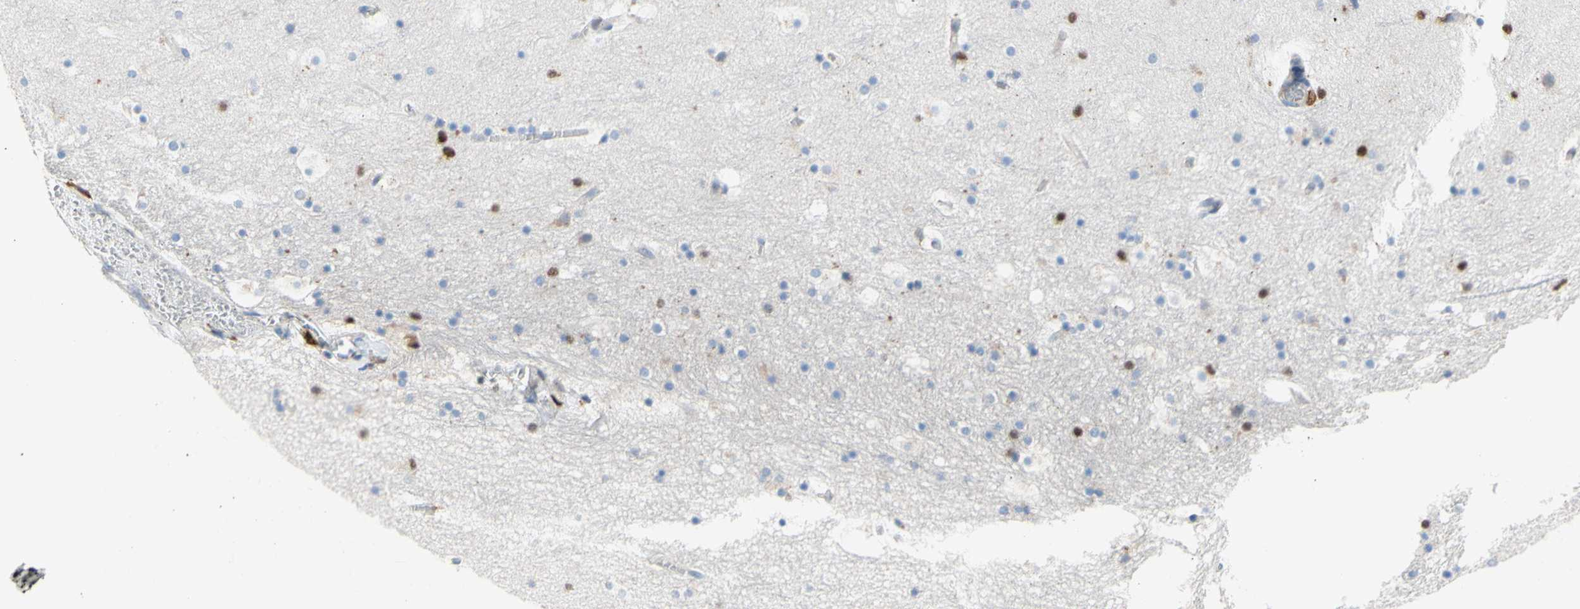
{"staining": {"intensity": "strong", "quantity": "<25%", "location": "nuclear"}, "tissue": "hippocampus", "cell_type": "Glial cells", "image_type": "normal", "snomed": [{"axis": "morphology", "description": "Normal tissue, NOS"}, {"axis": "topography", "description": "Hippocampus"}], "caption": "Immunohistochemistry of benign hippocampus exhibits medium levels of strong nuclear staining in about <25% of glial cells. The protein of interest is shown in brown color, while the nuclei are stained blue.", "gene": "EED", "patient": {"sex": "male", "age": 45}}